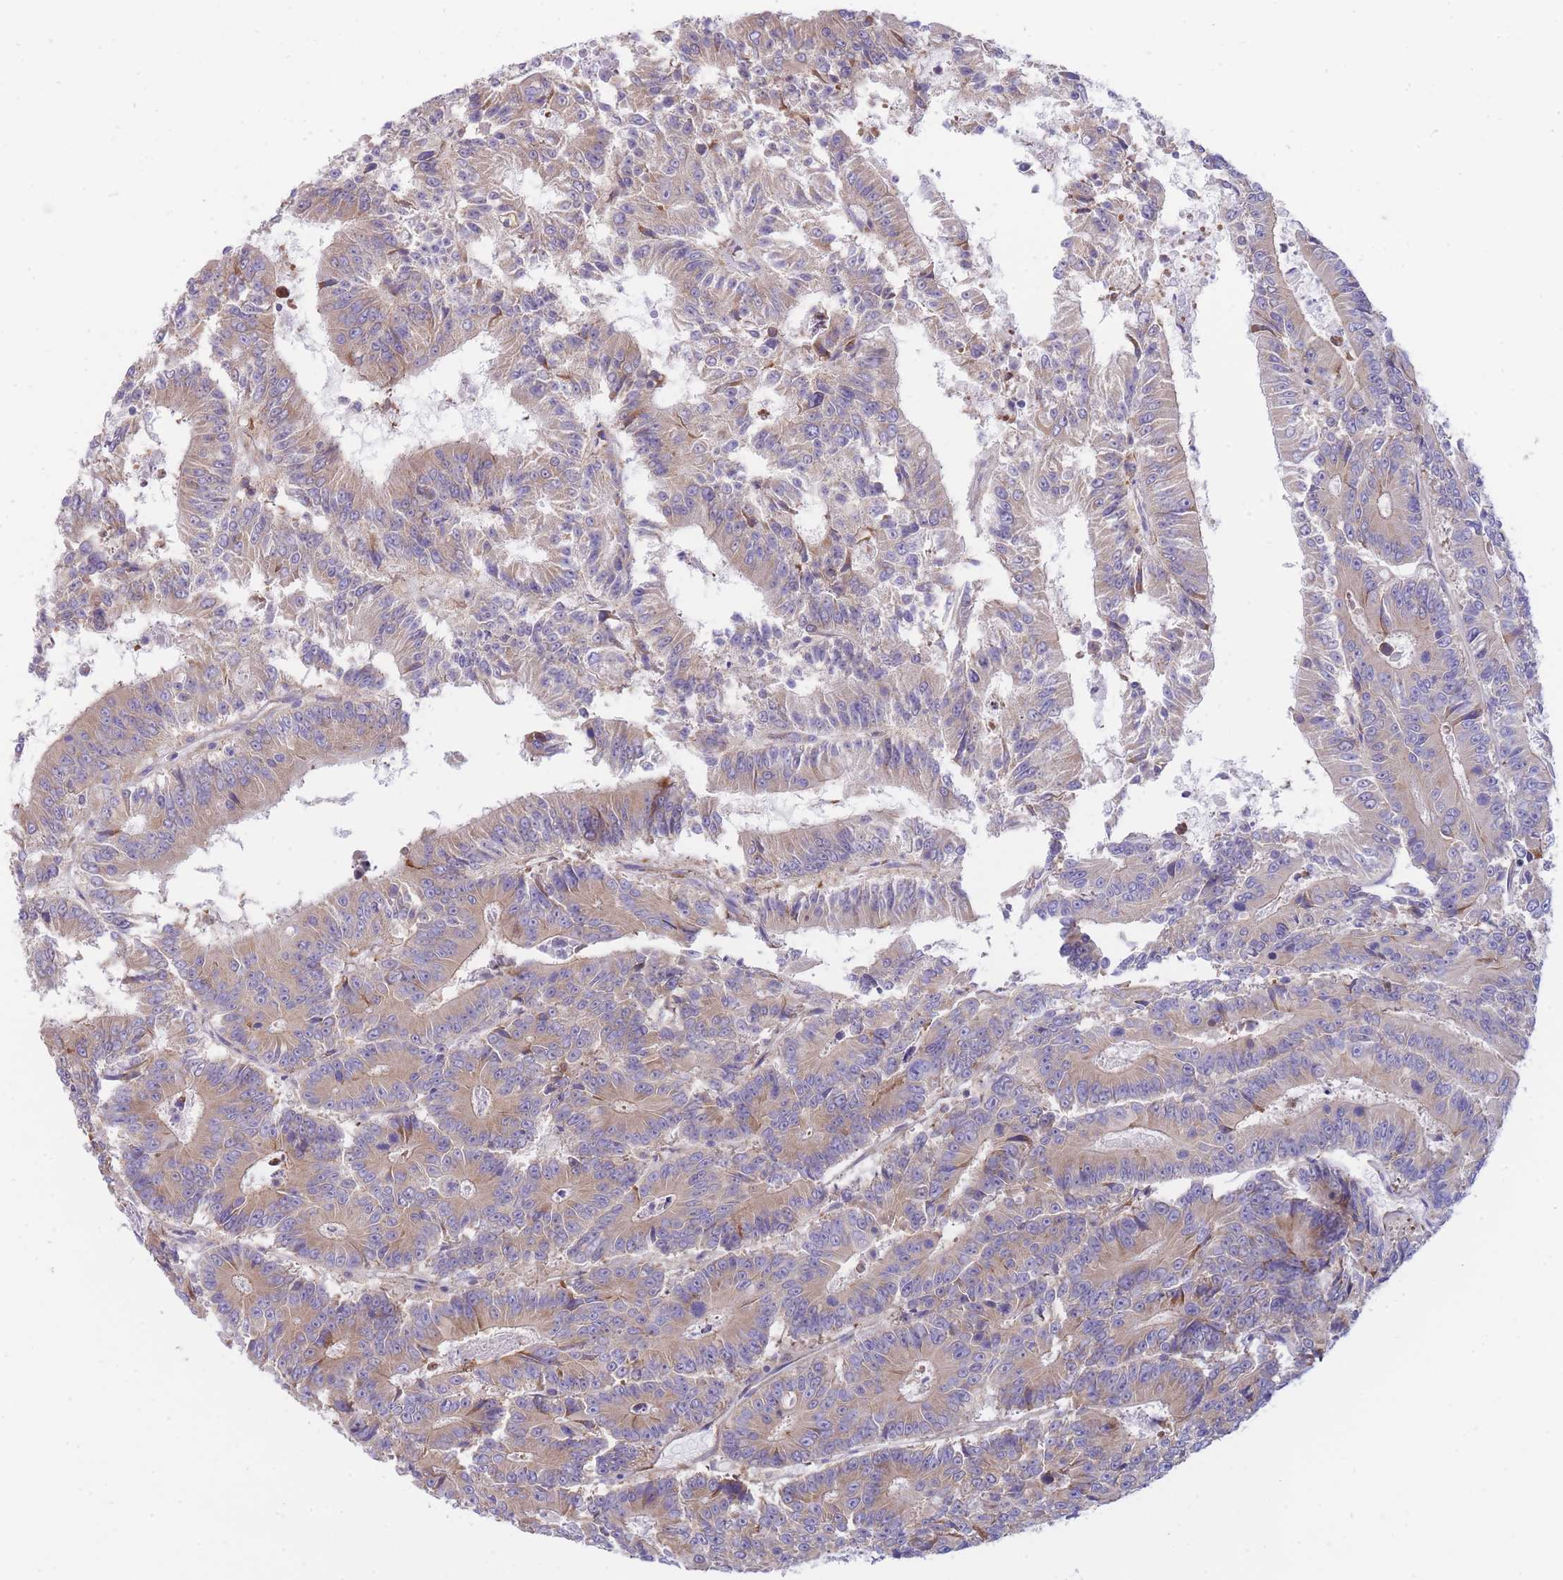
{"staining": {"intensity": "moderate", "quantity": "25%-75%", "location": "cytoplasmic/membranous"}, "tissue": "colorectal cancer", "cell_type": "Tumor cells", "image_type": "cancer", "snomed": [{"axis": "morphology", "description": "Adenocarcinoma, NOS"}, {"axis": "topography", "description": "Colon"}], "caption": "Human colorectal adenocarcinoma stained with a brown dye exhibits moderate cytoplasmic/membranous positive positivity in about 25%-75% of tumor cells.", "gene": "SH2B2", "patient": {"sex": "male", "age": 83}}